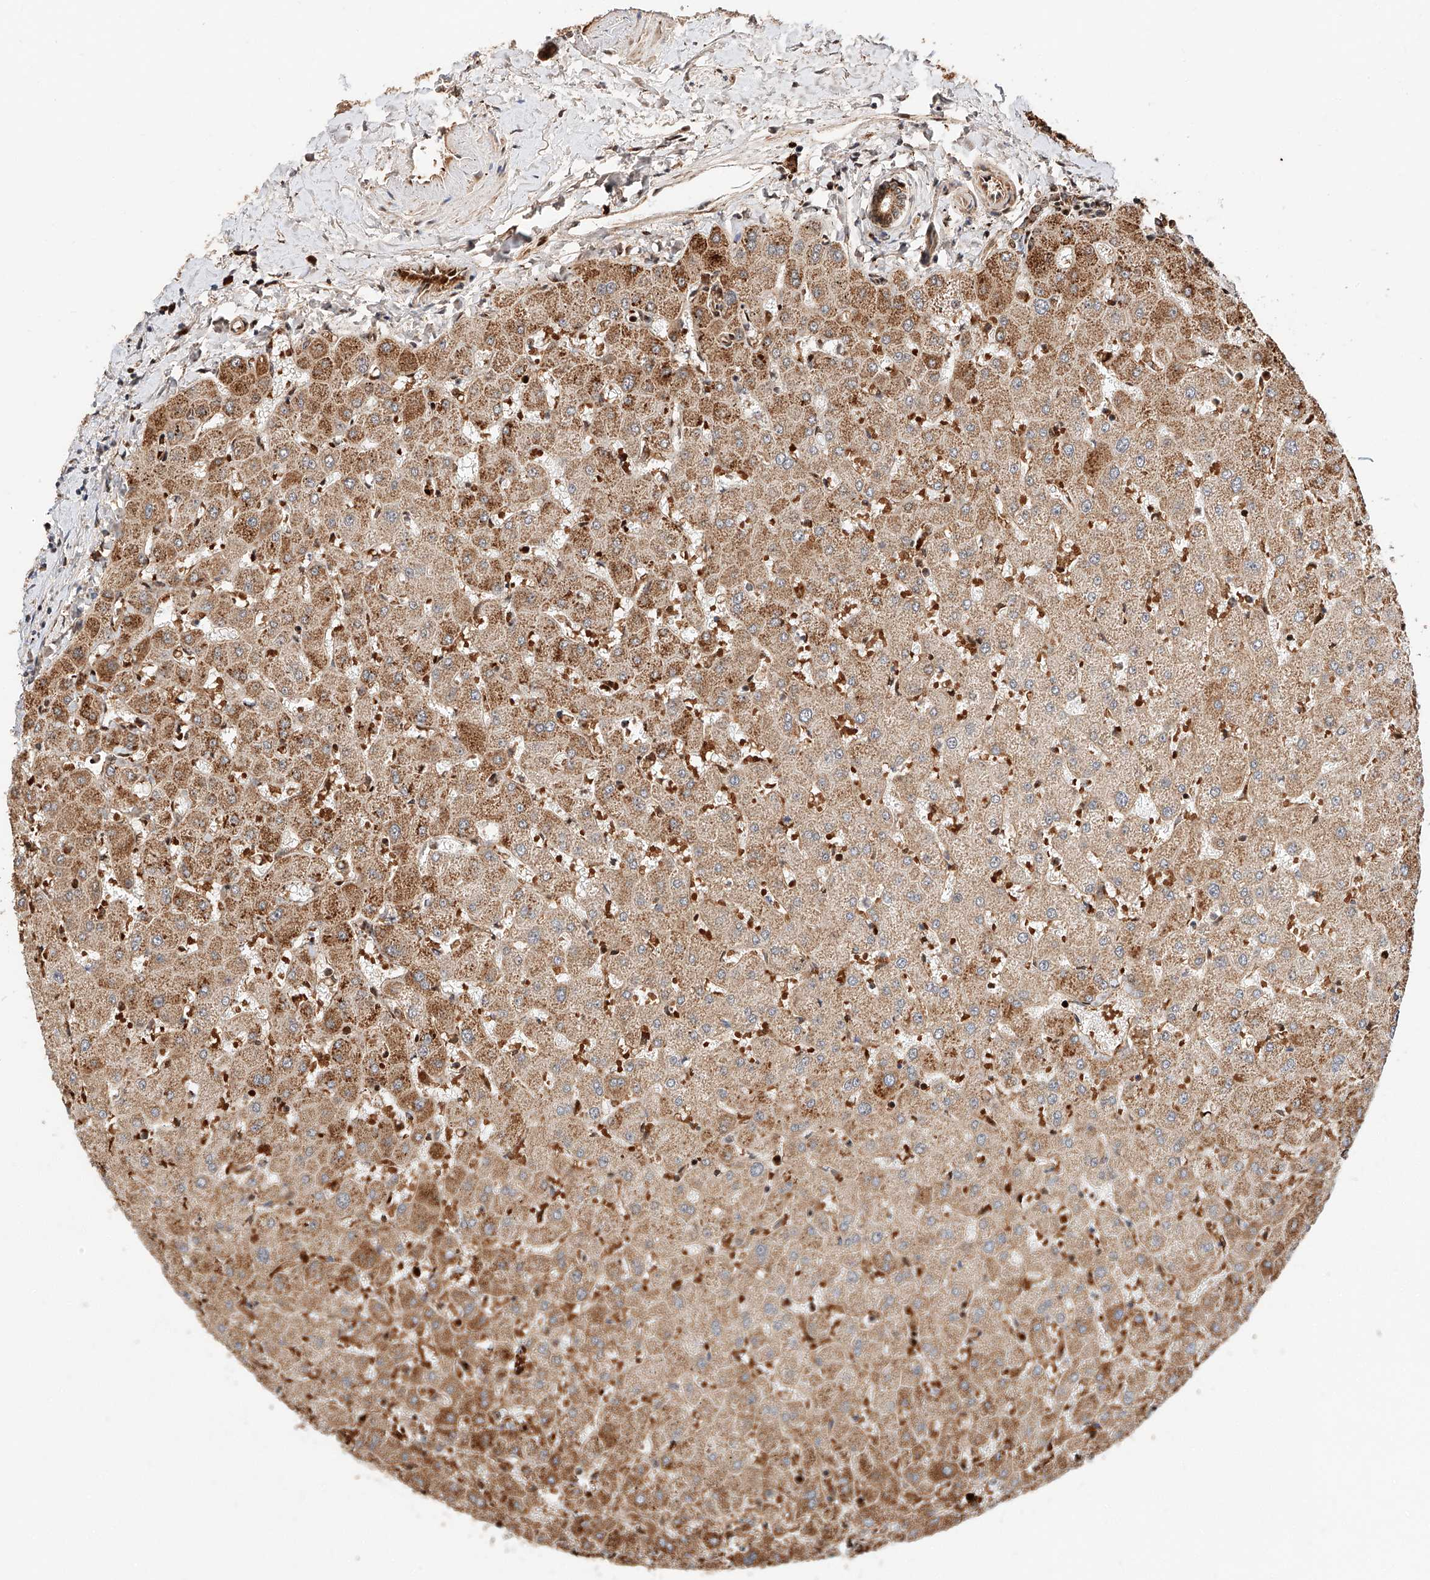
{"staining": {"intensity": "moderate", "quantity": ">75%", "location": "cytoplasmic/membranous"}, "tissue": "liver", "cell_type": "Cholangiocytes", "image_type": "normal", "snomed": [{"axis": "morphology", "description": "Normal tissue, NOS"}, {"axis": "topography", "description": "Liver"}], "caption": "Cholangiocytes exhibit moderate cytoplasmic/membranous staining in about >75% of cells in normal liver. The staining is performed using DAB (3,3'-diaminobenzidine) brown chromogen to label protein expression. The nuclei are counter-stained blue using hematoxylin.", "gene": "THTPA", "patient": {"sex": "female", "age": 63}}